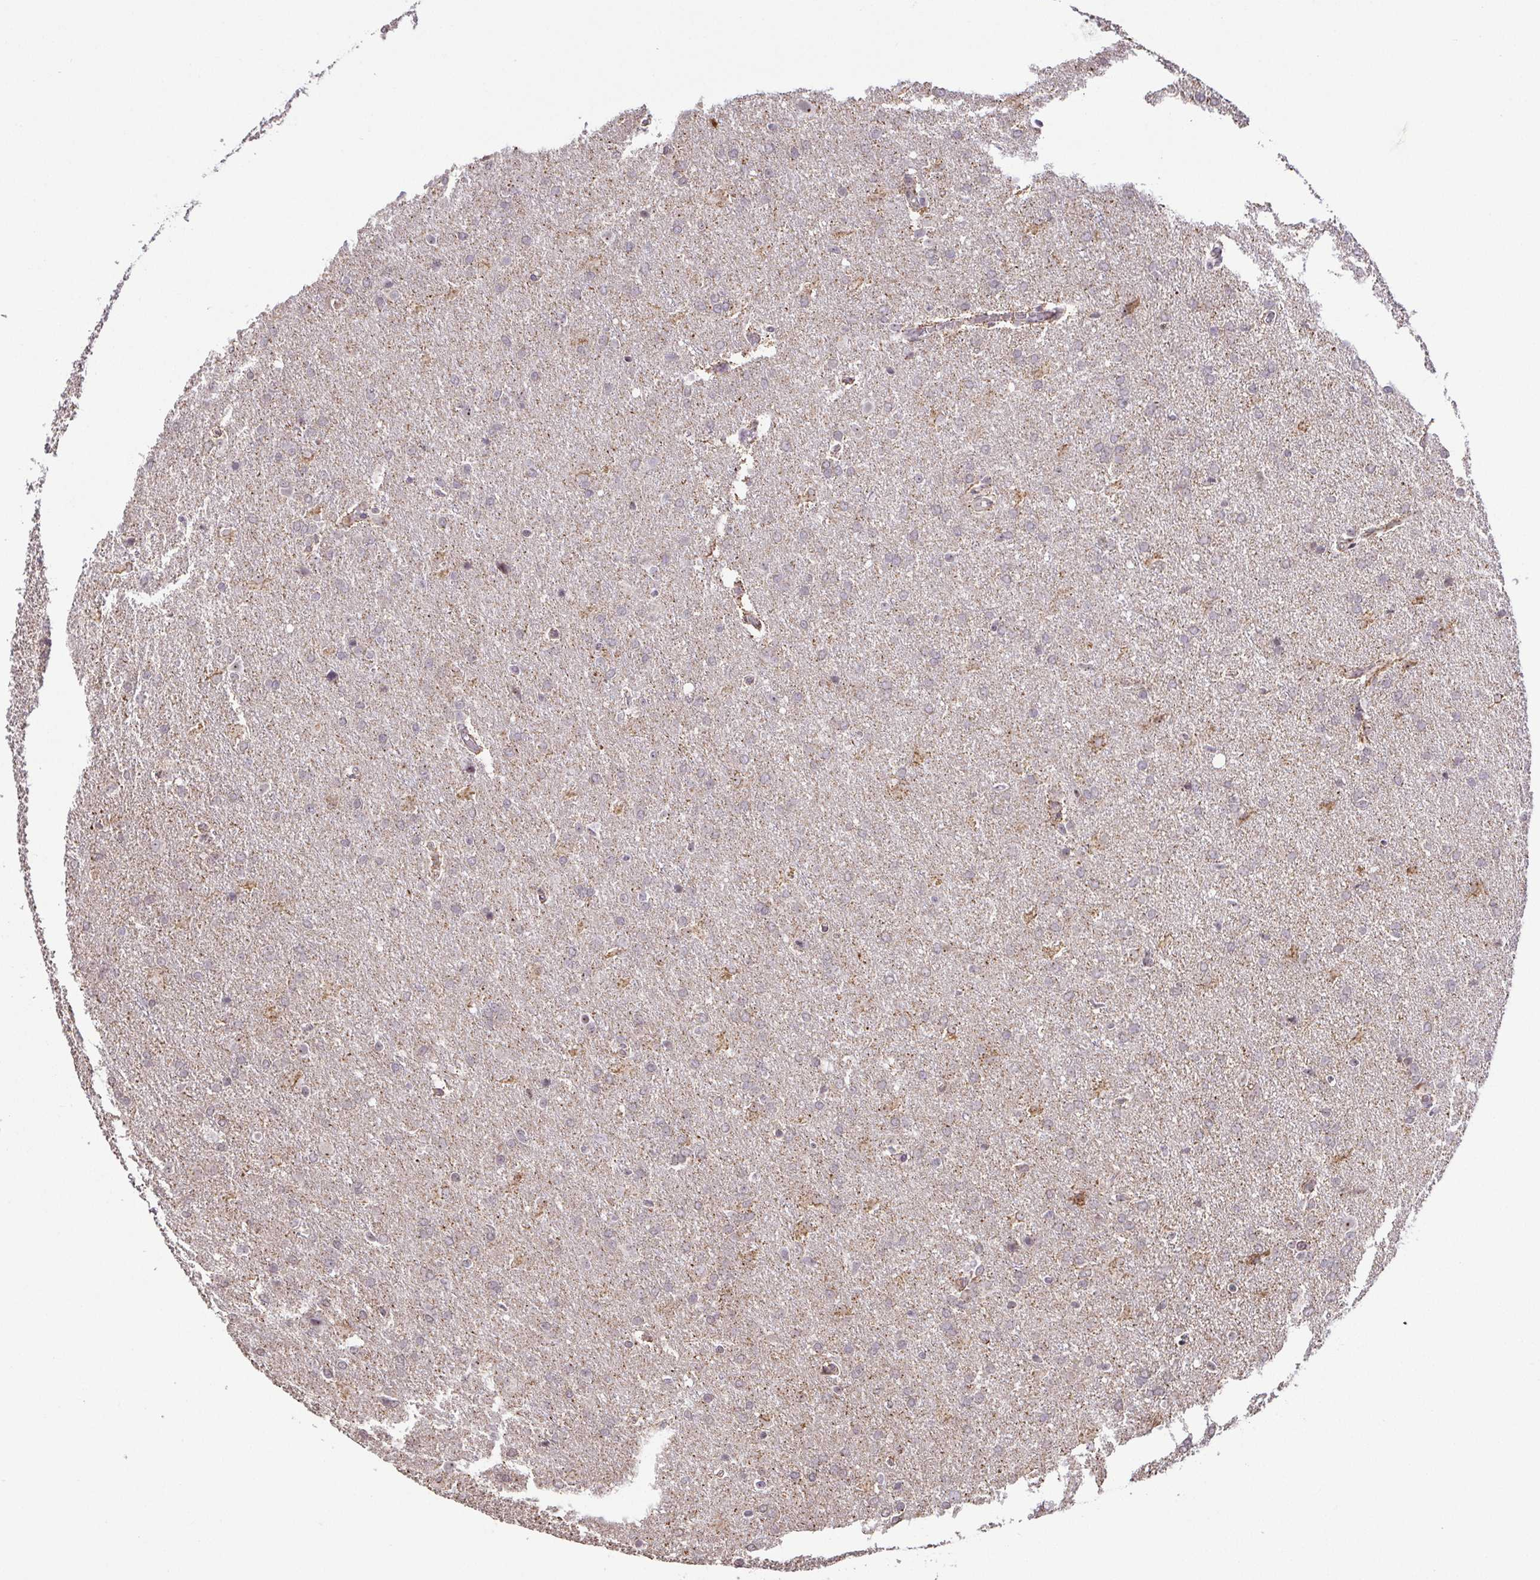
{"staining": {"intensity": "weak", "quantity": "<25%", "location": "cytoplasmic/membranous"}, "tissue": "glioma", "cell_type": "Tumor cells", "image_type": "cancer", "snomed": [{"axis": "morphology", "description": "Glioma, malignant, High grade"}, {"axis": "topography", "description": "Brain"}], "caption": "Malignant glioma (high-grade) was stained to show a protein in brown. There is no significant staining in tumor cells. Nuclei are stained in blue.", "gene": "RSL24D1", "patient": {"sex": "male", "age": 68}}